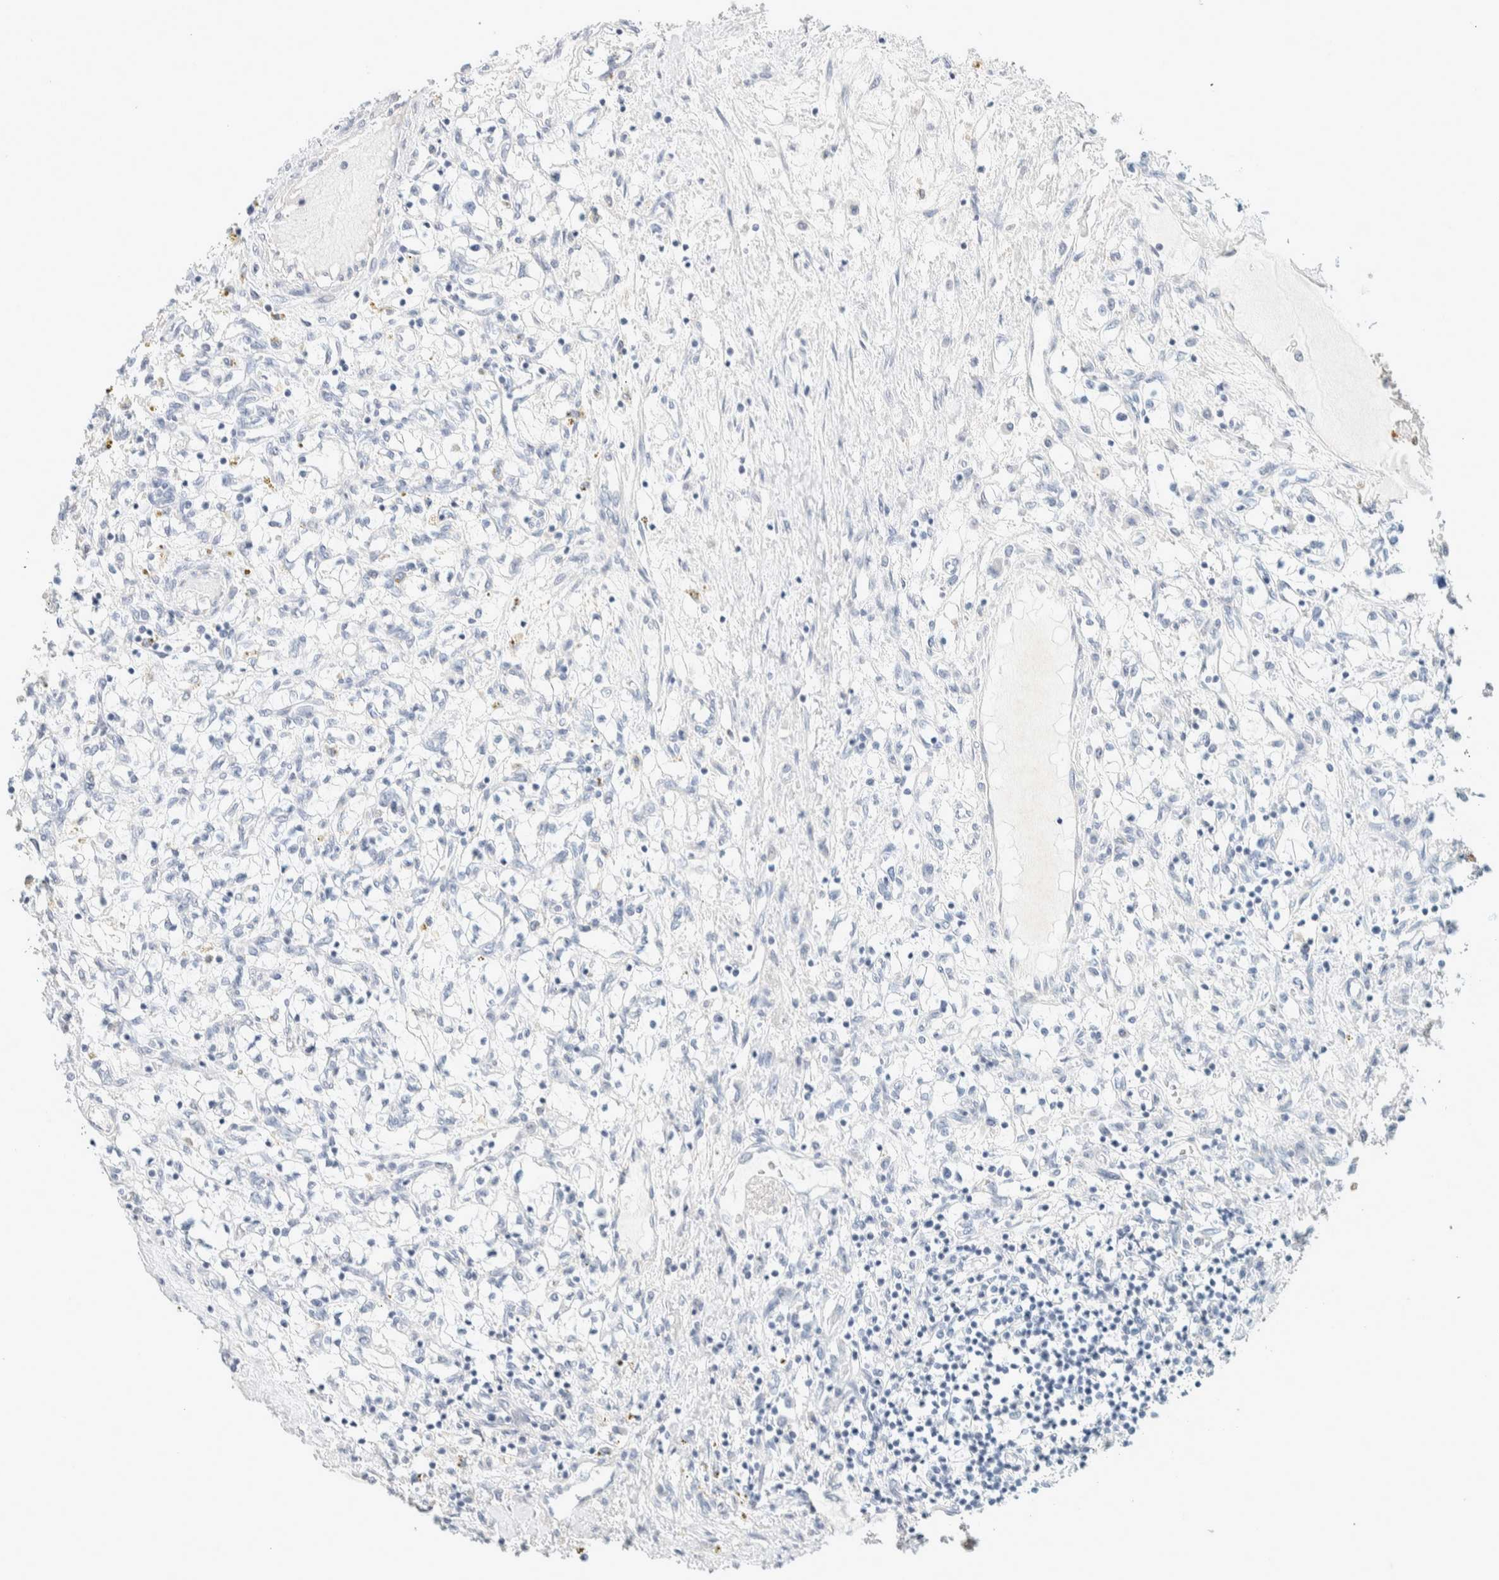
{"staining": {"intensity": "negative", "quantity": "none", "location": "none"}, "tissue": "renal cancer", "cell_type": "Tumor cells", "image_type": "cancer", "snomed": [{"axis": "morphology", "description": "Adenocarcinoma, NOS"}, {"axis": "topography", "description": "Kidney"}], "caption": "DAB (3,3'-diaminobenzidine) immunohistochemical staining of human renal adenocarcinoma shows no significant staining in tumor cells.", "gene": "ALOX12B", "patient": {"sex": "male", "age": 68}}